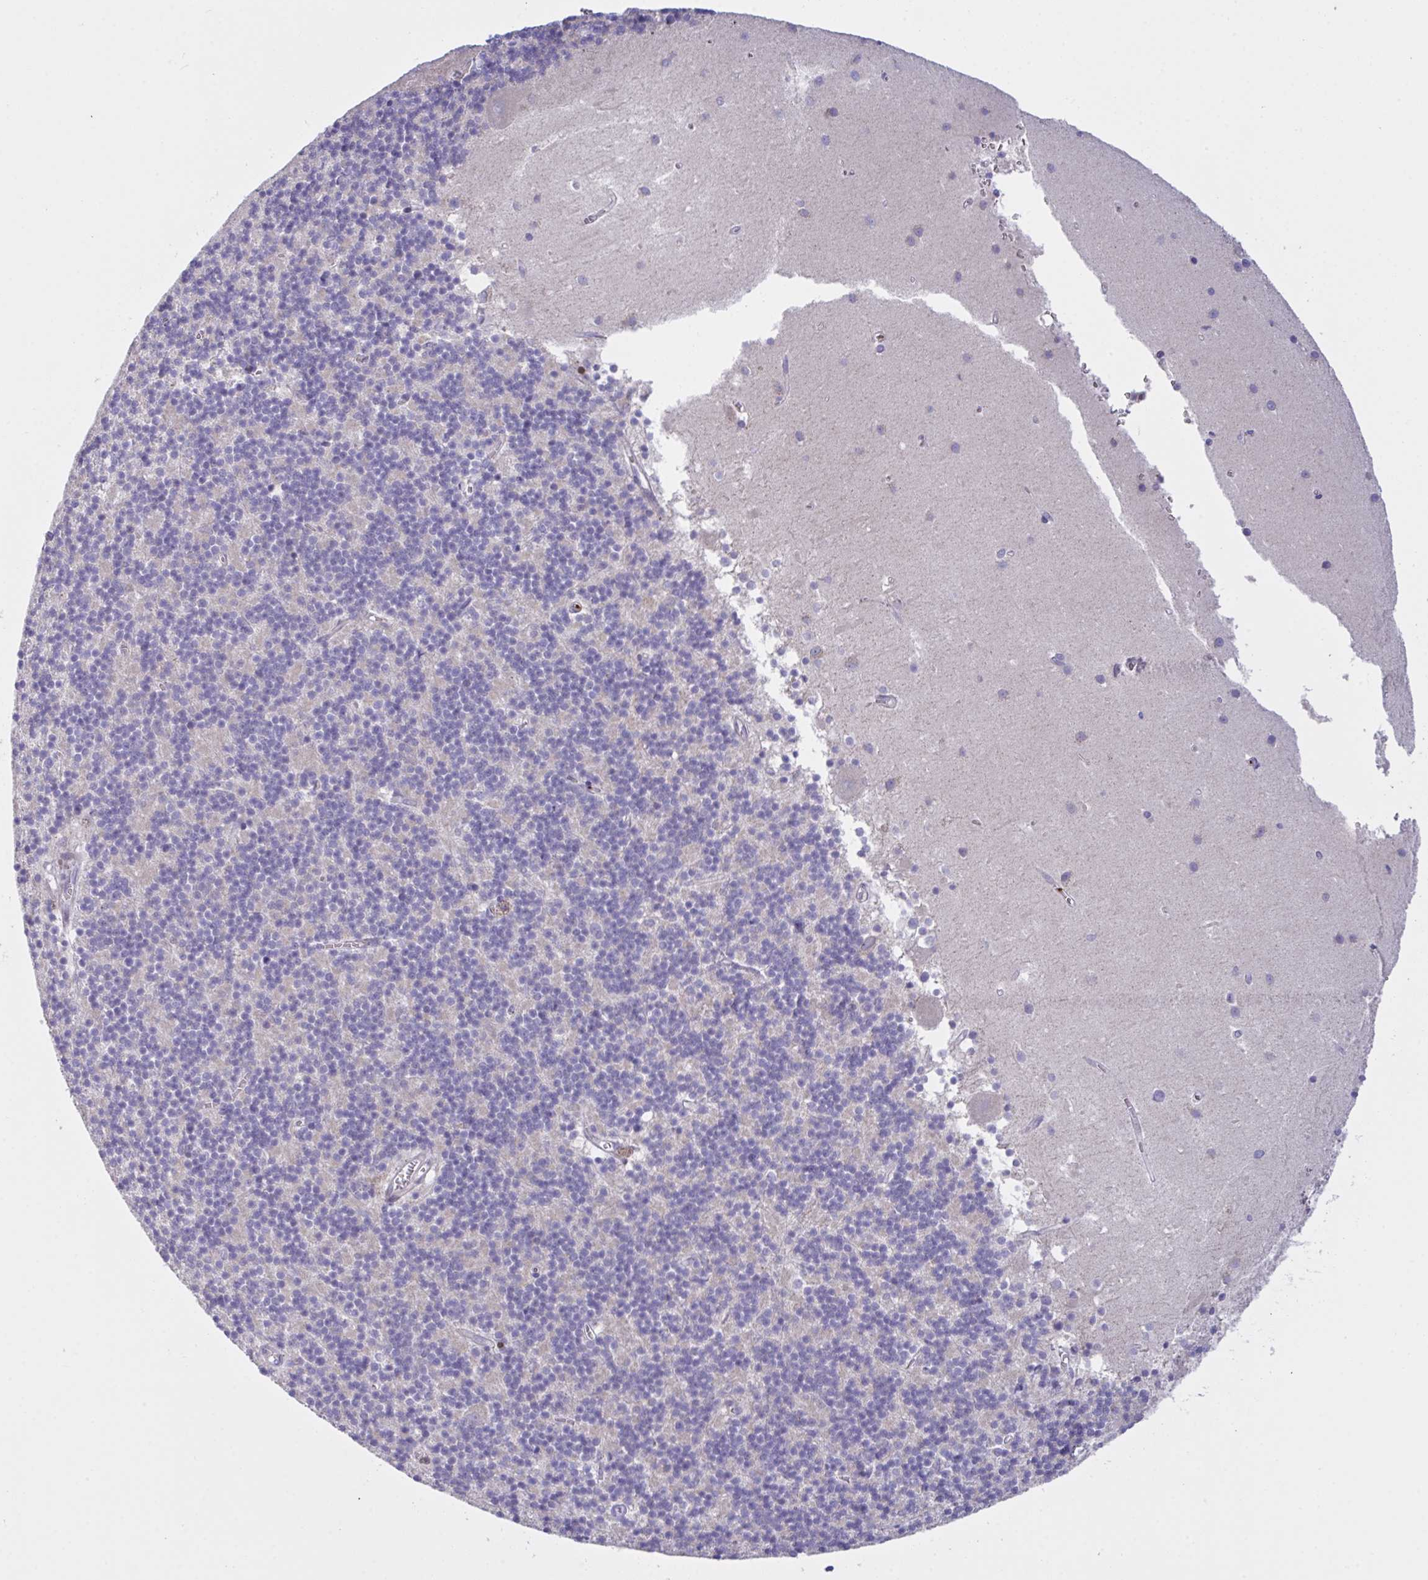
{"staining": {"intensity": "negative", "quantity": "none", "location": "none"}, "tissue": "cerebellum", "cell_type": "Cells in granular layer", "image_type": "normal", "snomed": [{"axis": "morphology", "description": "Normal tissue, NOS"}, {"axis": "topography", "description": "Cerebellum"}], "caption": "Histopathology image shows no protein expression in cells in granular layer of unremarkable cerebellum. (DAB immunohistochemistry (IHC), high magnification).", "gene": "MRPS2", "patient": {"sex": "male", "age": 54}}